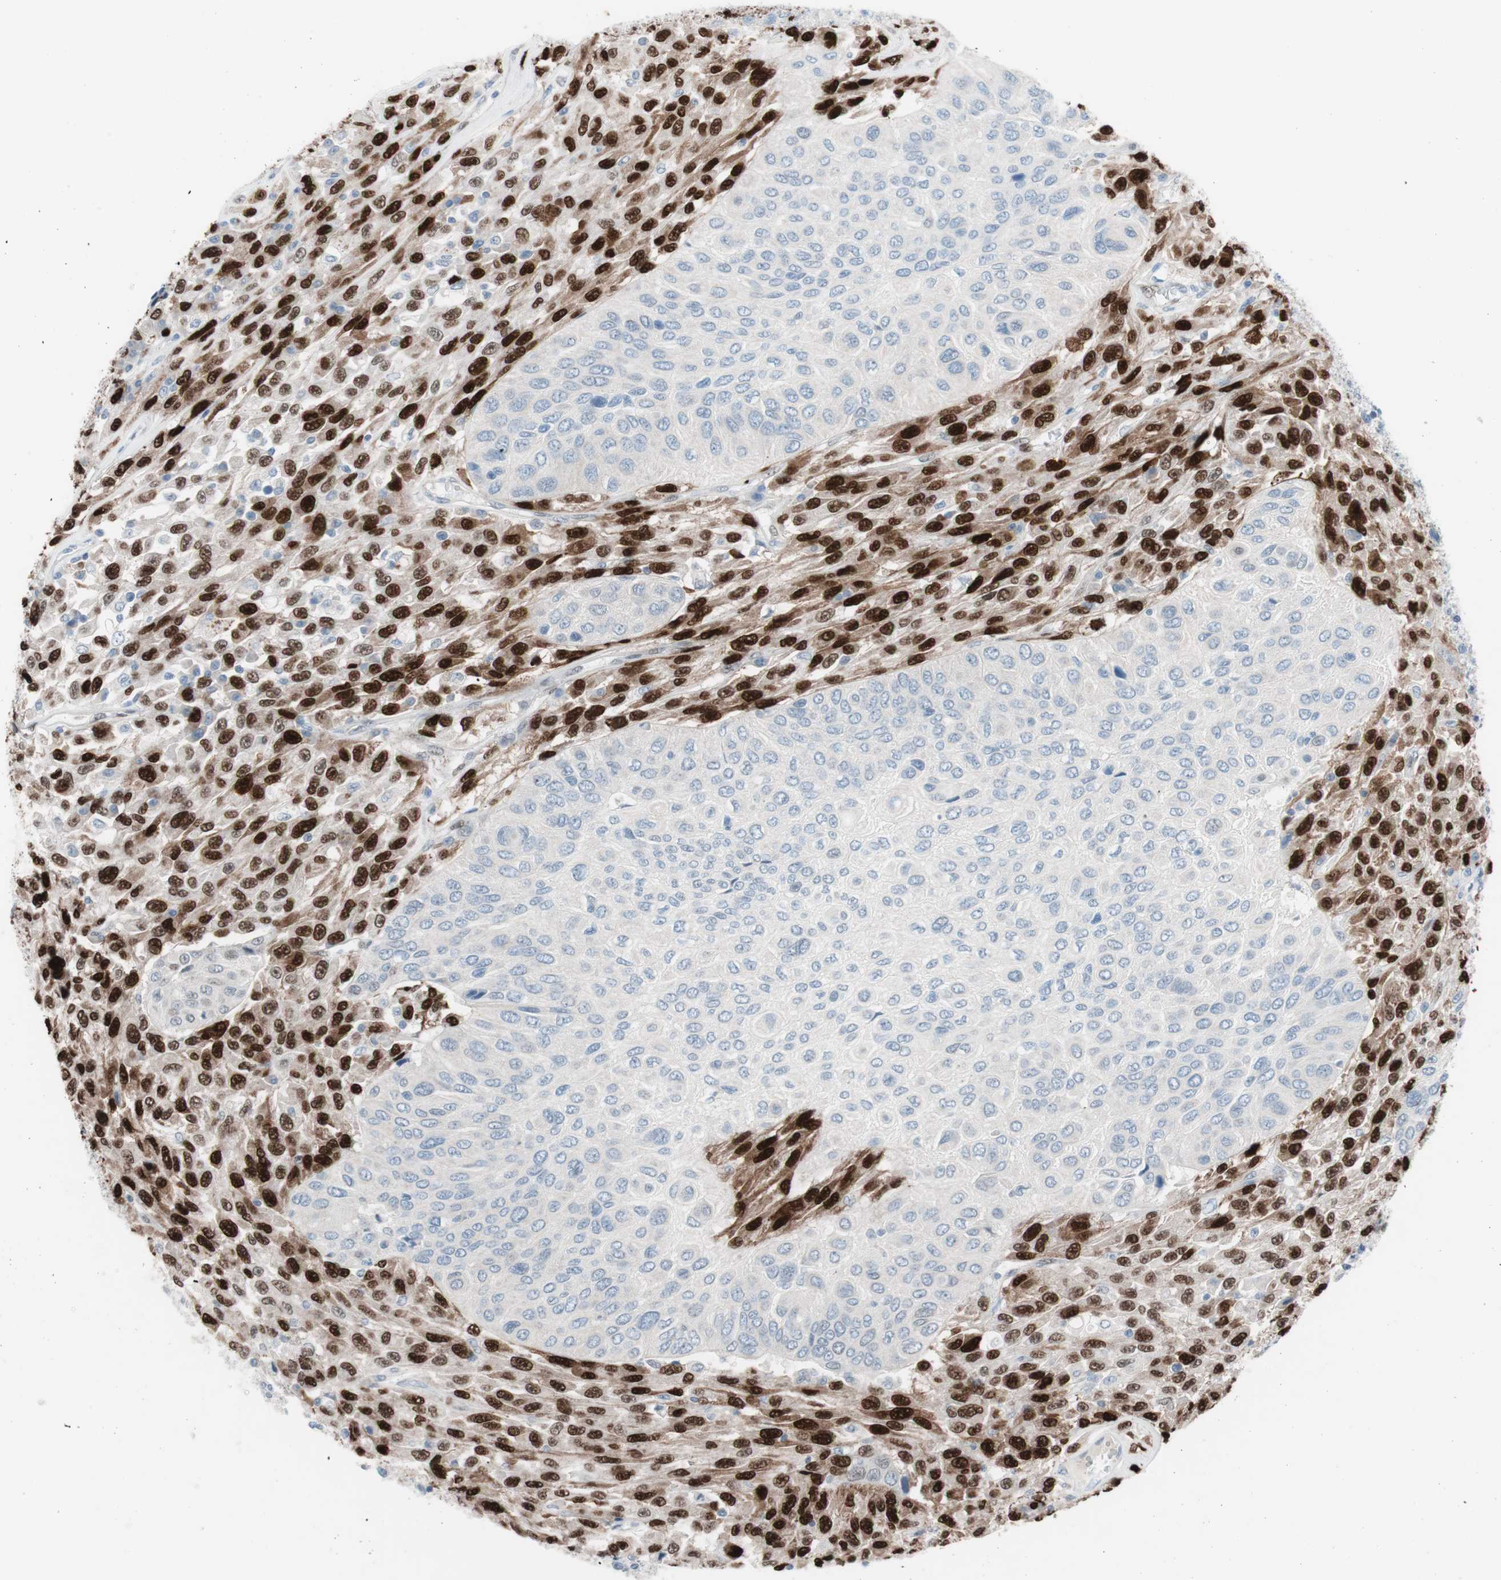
{"staining": {"intensity": "strong", "quantity": "25%-75%", "location": "nuclear"}, "tissue": "urothelial cancer", "cell_type": "Tumor cells", "image_type": "cancer", "snomed": [{"axis": "morphology", "description": "Urothelial carcinoma, High grade"}, {"axis": "topography", "description": "Urinary bladder"}], "caption": "Human urothelial cancer stained with a protein marker exhibits strong staining in tumor cells.", "gene": "FOSL1", "patient": {"sex": "male", "age": 66}}